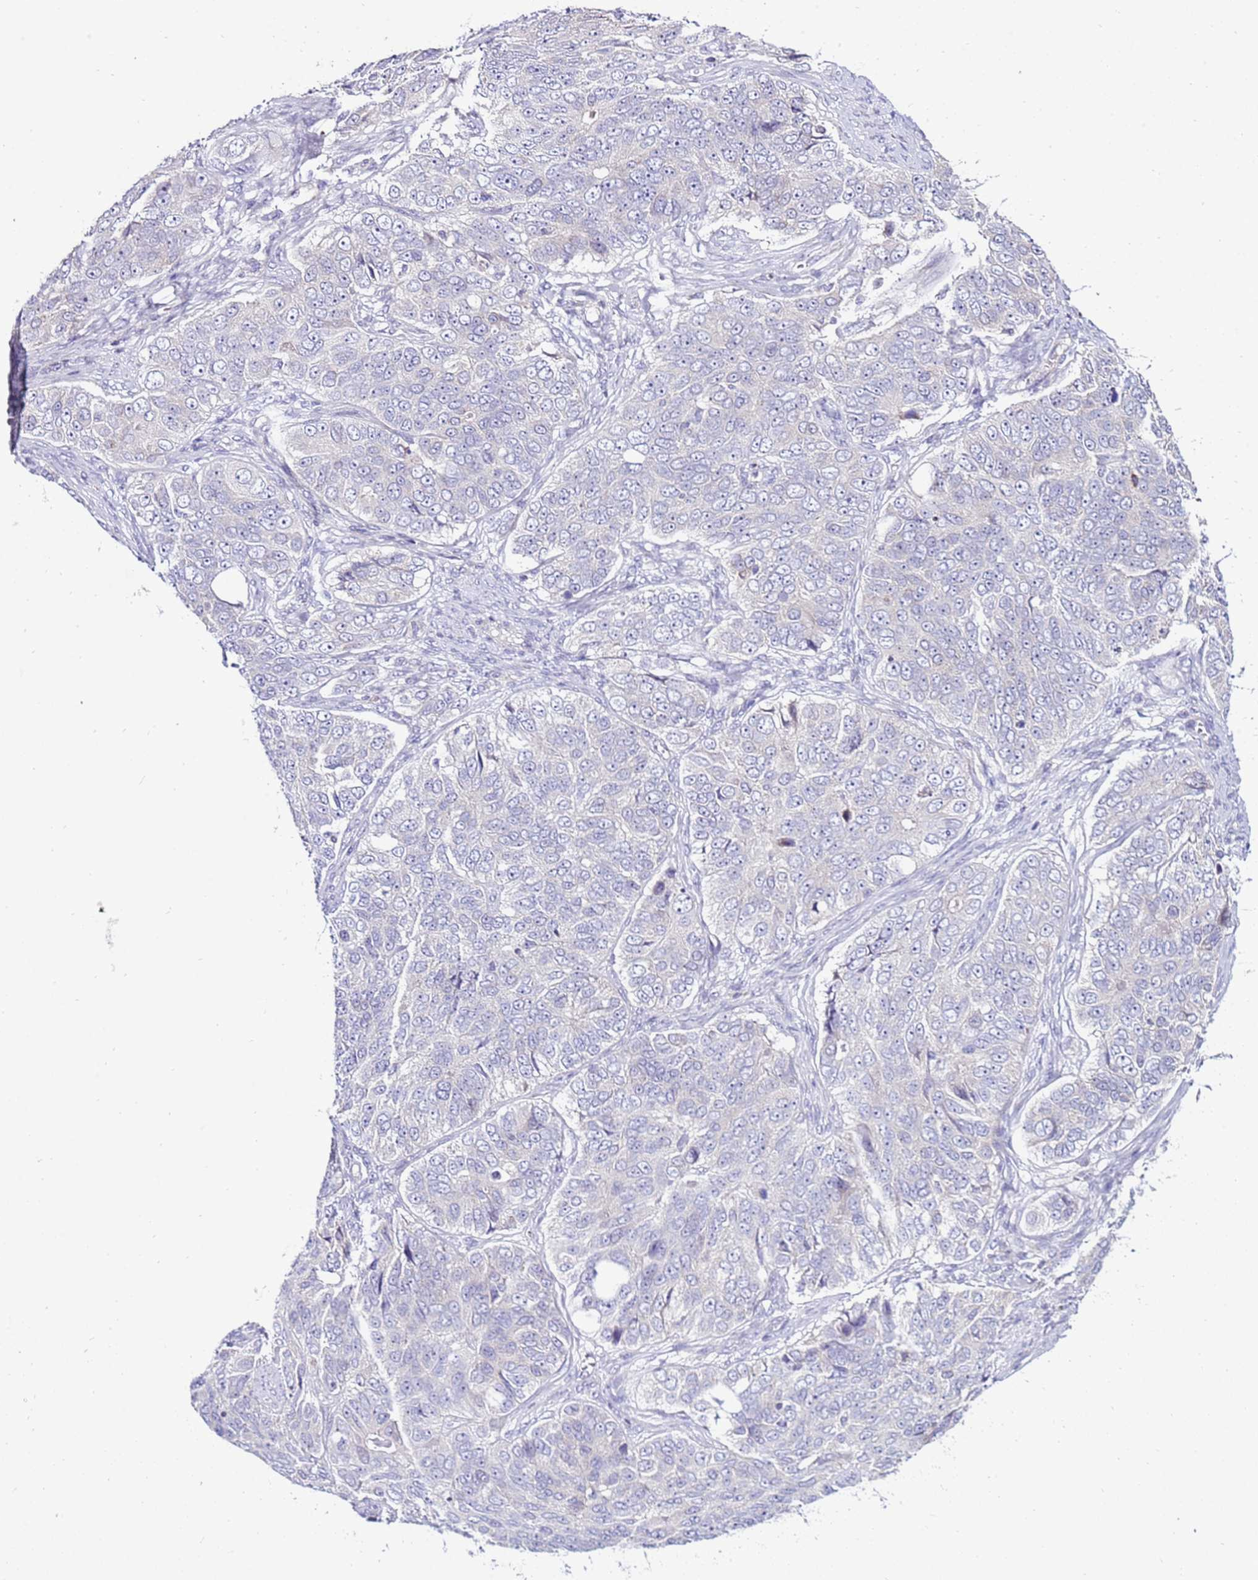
{"staining": {"intensity": "negative", "quantity": "none", "location": "none"}, "tissue": "ovarian cancer", "cell_type": "Tumor cells", "image_type": "cancer", "snomed": [{"axis": "morphology", "description": "Carcinoma, endometroid"}, {"axis": "topography", "description": "Ovary"}], "caption": "Micrograph shows no protein staining in tumor cells of ovarian endometroid carcinoma tissue.", "gene": "IGF1R", "patient": {"sex": "female", "age": 51}}